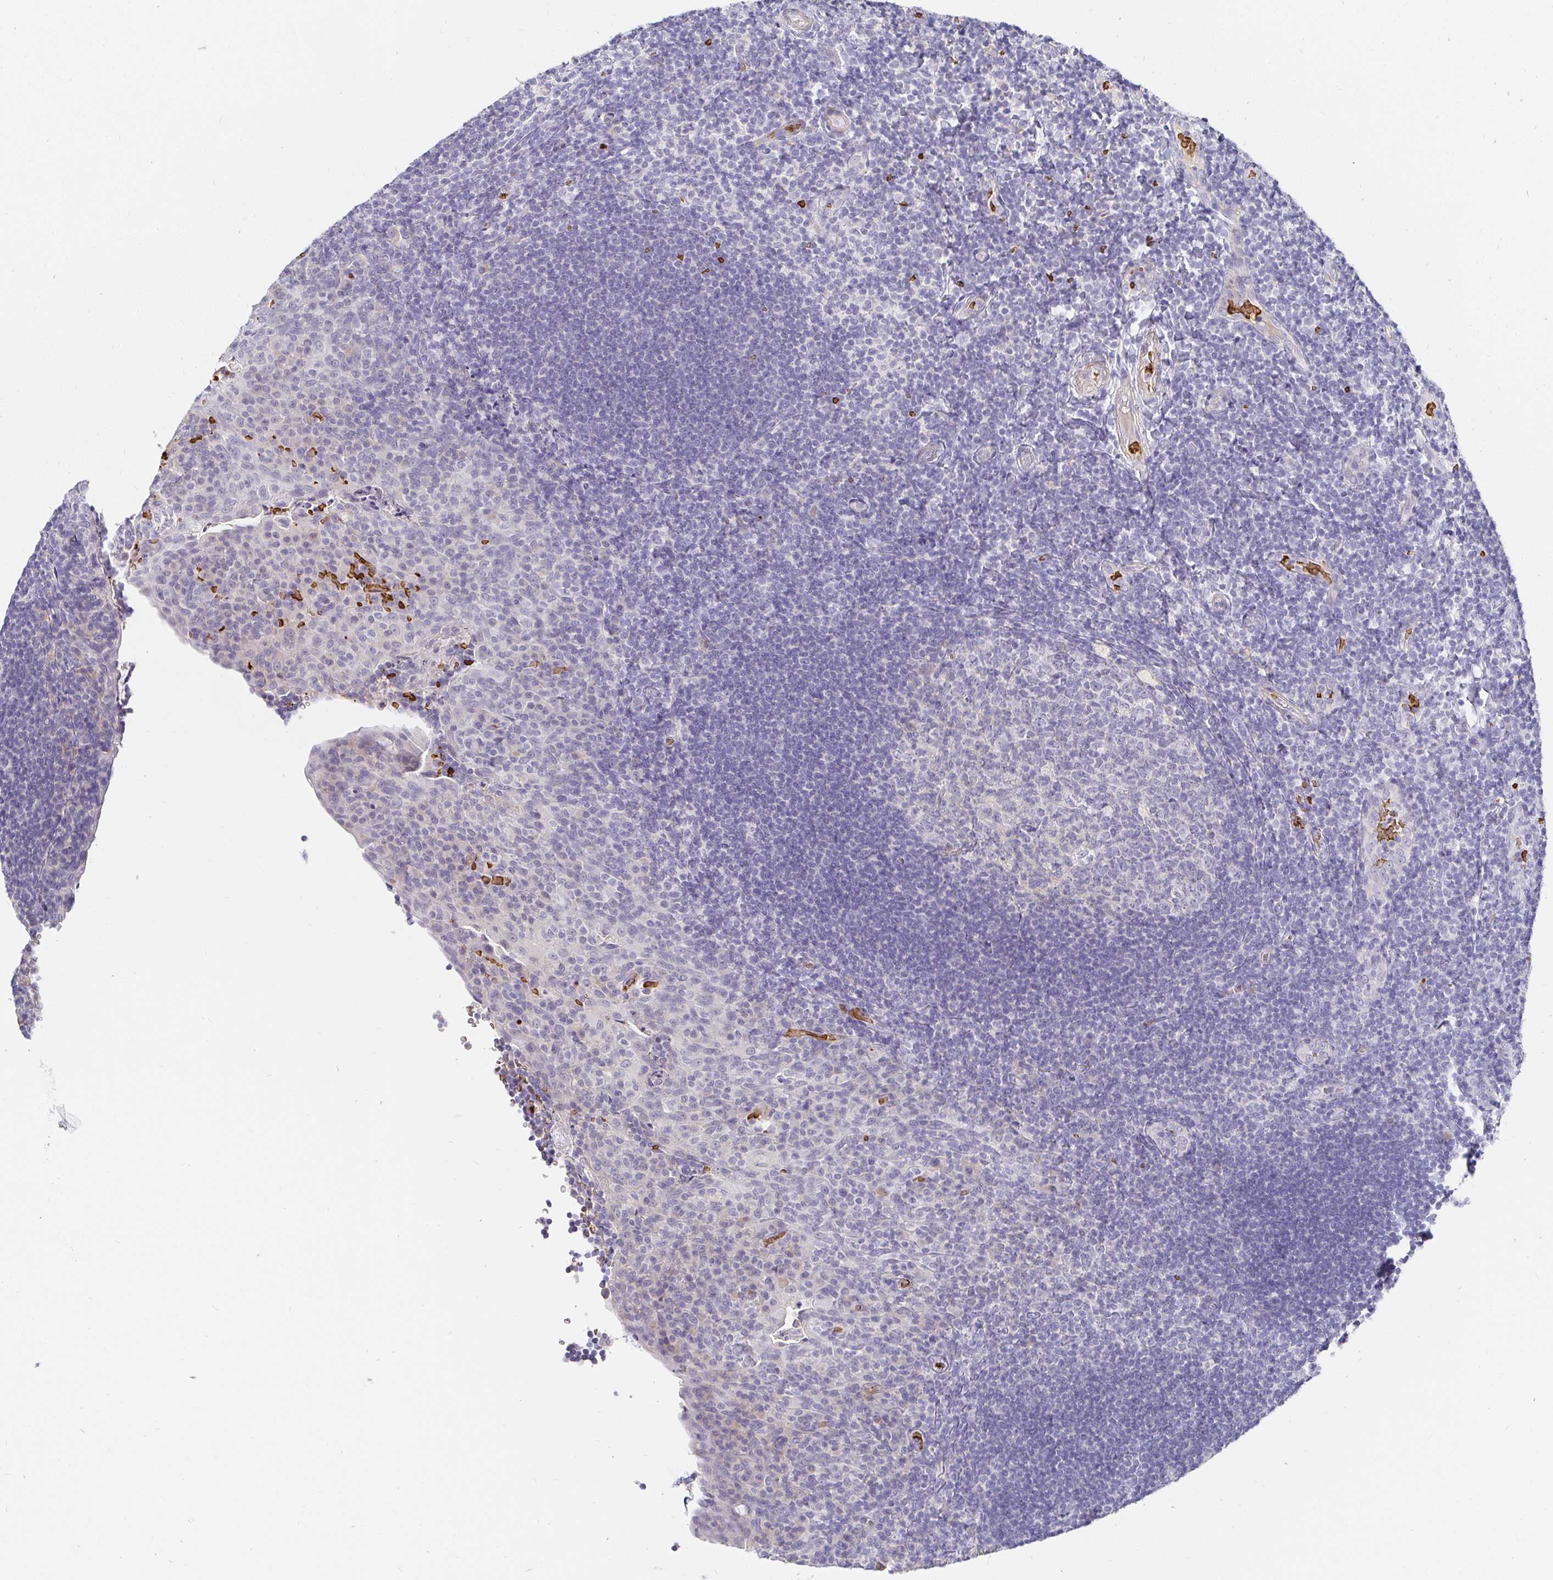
{"staining": {"intensity": "negative", "quantity": "none", "location": "none"}, "tissue": "tonsil", "cell_type": "Germinal center cells", "image_type": "normal", "snomed": [{"axis": "morphology", "description": "Normal tissue, NOS"}, {"axis": "topography", "description": "Tonsil"}], "caption": "IHC micrograph of benign tonsil: tonsil stained with DAB shows no significant protein staining in germinal center cells. (Immunohistochemistry (ihc), brightfield microscopy, high magnification).", "gene": "FGF21", "patient": {"sex": "male", "age": 17}}